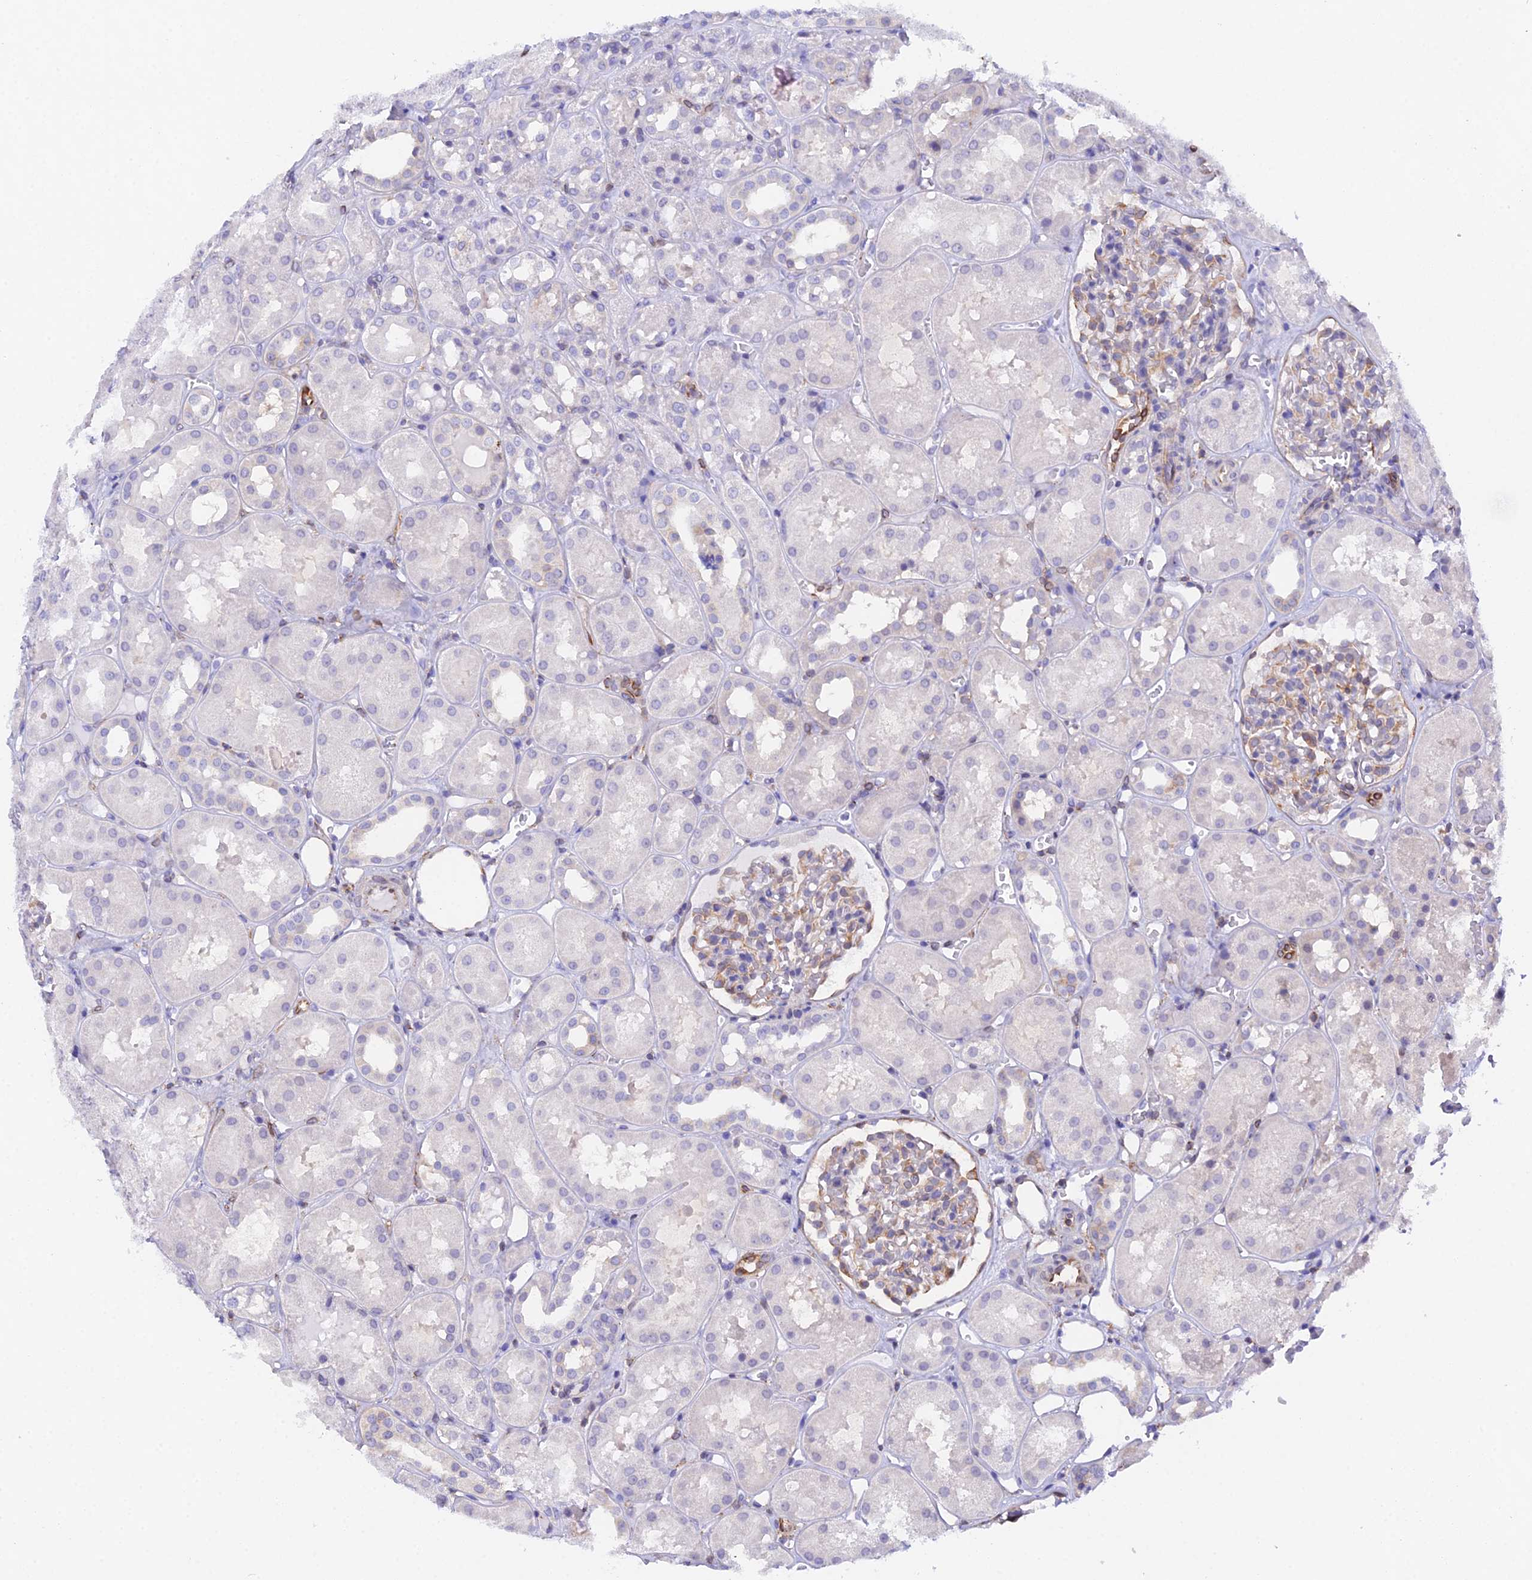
{"staining": {"intensity": "weak", "quantity": "<25%", "location": "cytoplasmic/membranous"}, "tissue": "kidney", "cell_type": "Cells in glomeruli", "image_type": "normal", "snomed": [{"axis": "morphology", "description": "Normal tissue, NOS"}, {"axis": "topography", "description": "Kidney"}], "caption": "The immunohistochemistry (IHC) micrograph has no significant expression in cells in glomeruli of kidney.", "gene": "MXRA7", "patient": {"sex": "male", "age": 16}}